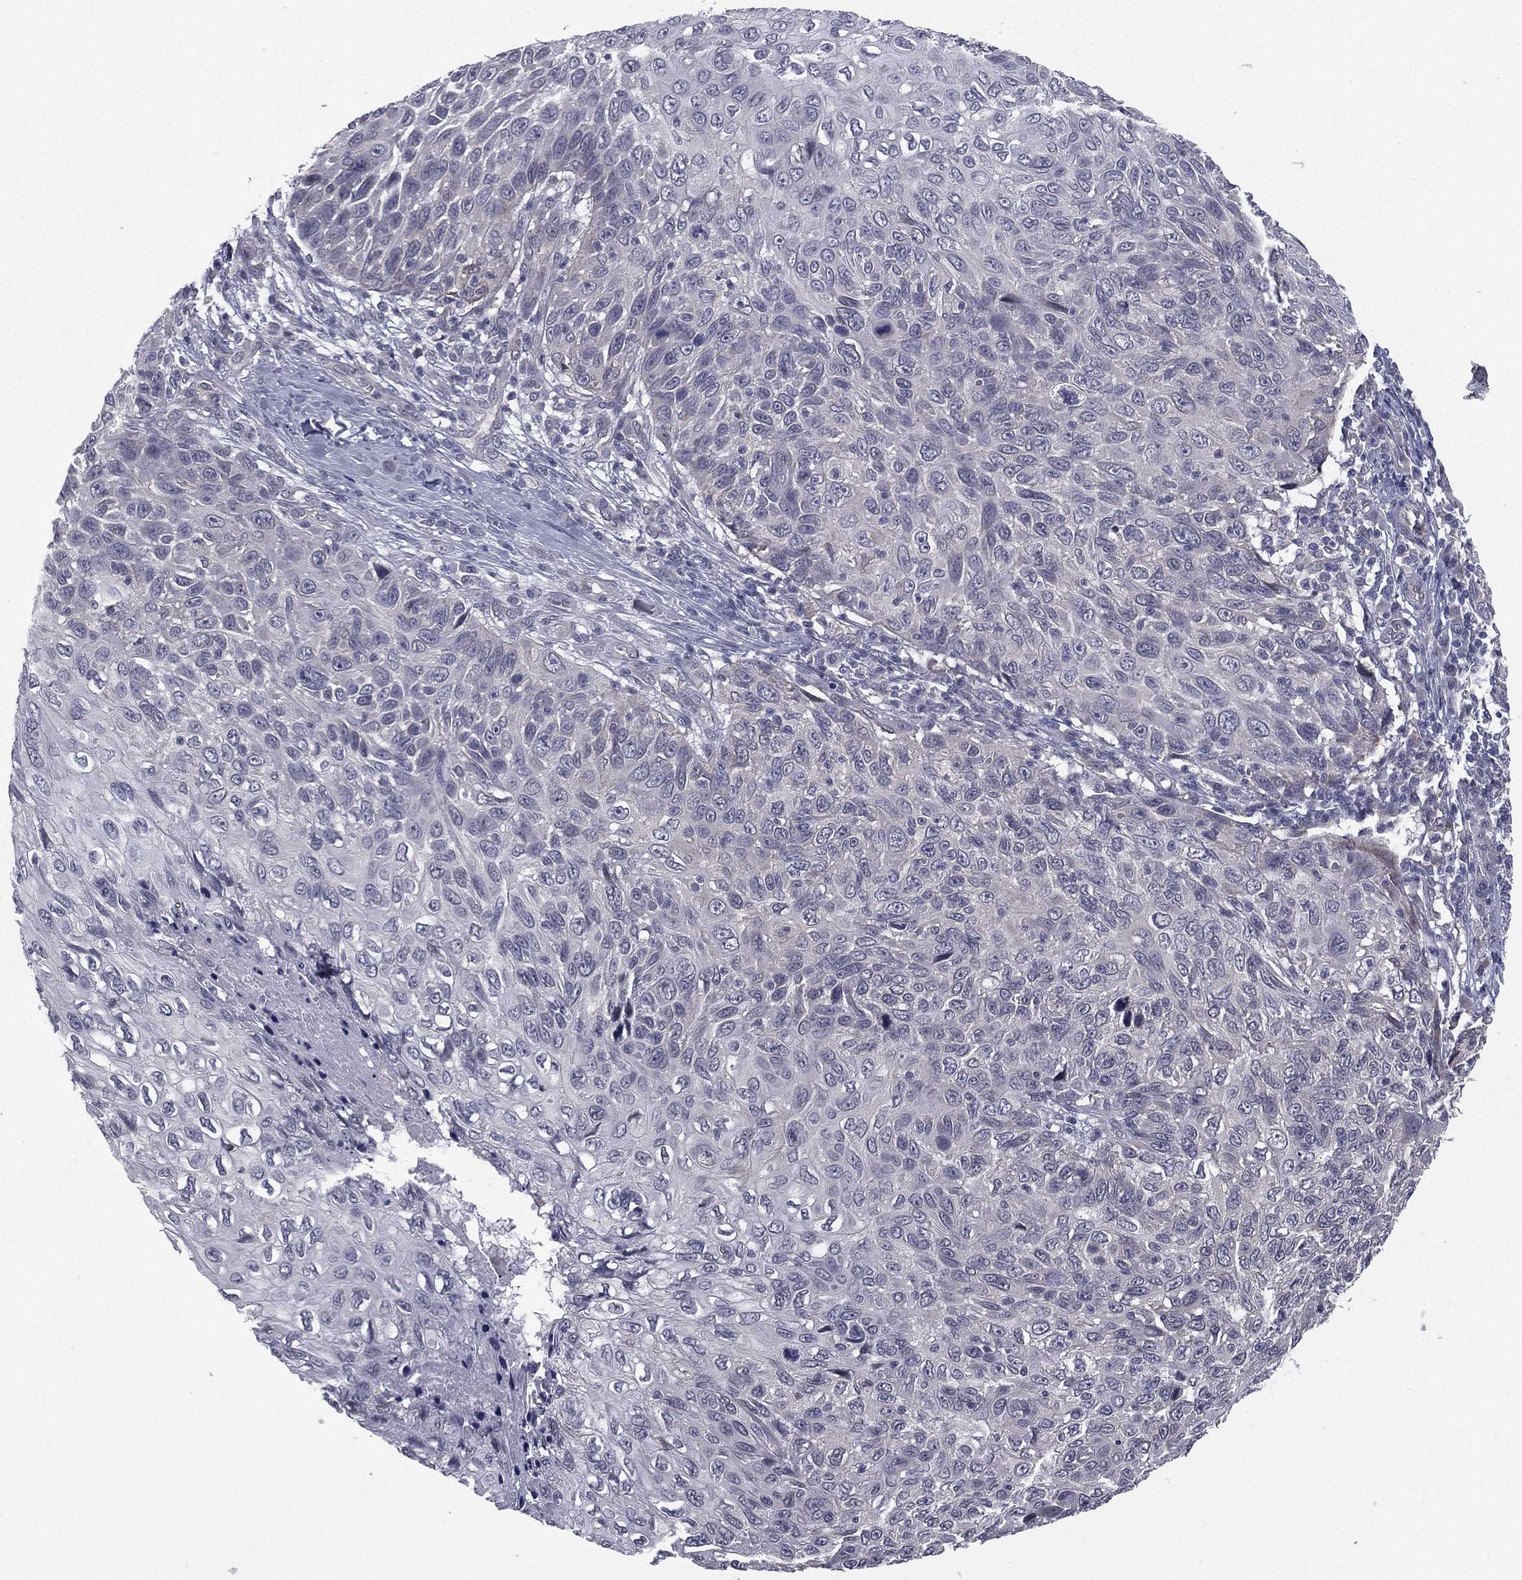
{"staining": {"intensity": "negative", "quantity": "none", "location": "none"}, "tissue": "skin cancer", "cell_type": "Tumor cells", "image_type": "cancer", "snomed": [{"axis": "morphology", "description": "Squamous cell carcinoma, NOS"}, {"axis": "topography", "description": "Skin"}], "caption": "Immunohistochemical staining of skin cancer reveals no significant positivity in tumor cells. The staining is performed using DAB brown chromogen with nuclei counter-stained in using hematoxylin.", "gene": "ACTRT2", "patient": {"sex": "male", "age": 92}}